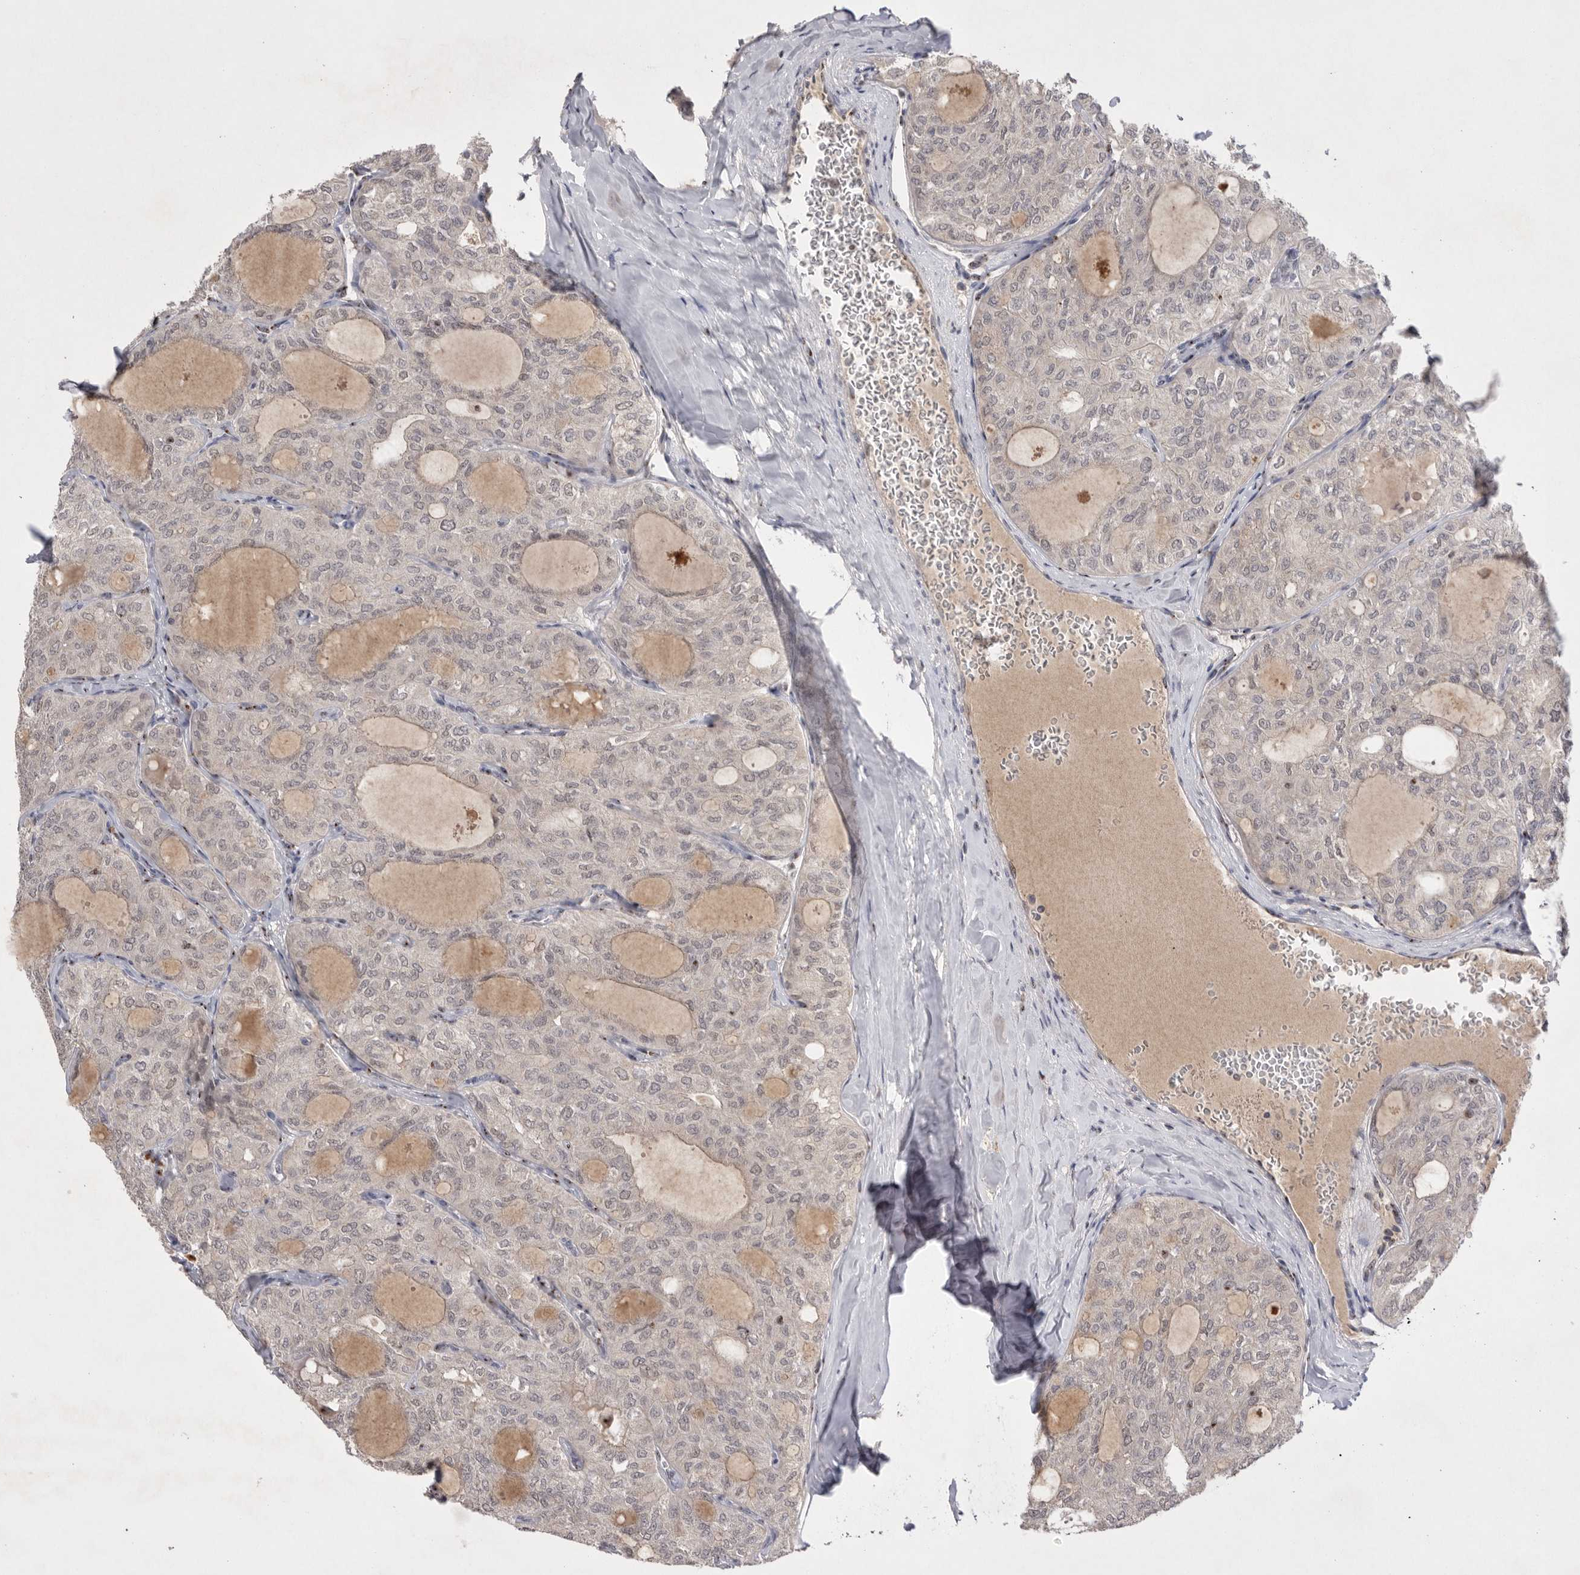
{"staining": {"intensity": "negative", "quantity": "none", "location": "none"}, "tissue": "thyroid cancer", "cell_type": "Tumor cells", "image_type": "cancer", "snomed": [{"axis": "morphology", "description": "Follicular adenoma carcinoma, NOS"}, {"axis": "topography", "description": "Thyroid gland"}], "caption": "IHC image of neoplastic tissue: human thyroid cancer stained with DAB (3,3'-diaminobenzidine) exhibits no significant protein positivity in tumor cells. (DAB immunohistochemistry (IHC), high magnification).", "gene": "HUS1", "patient": {"sex": "male", "age": 75}}